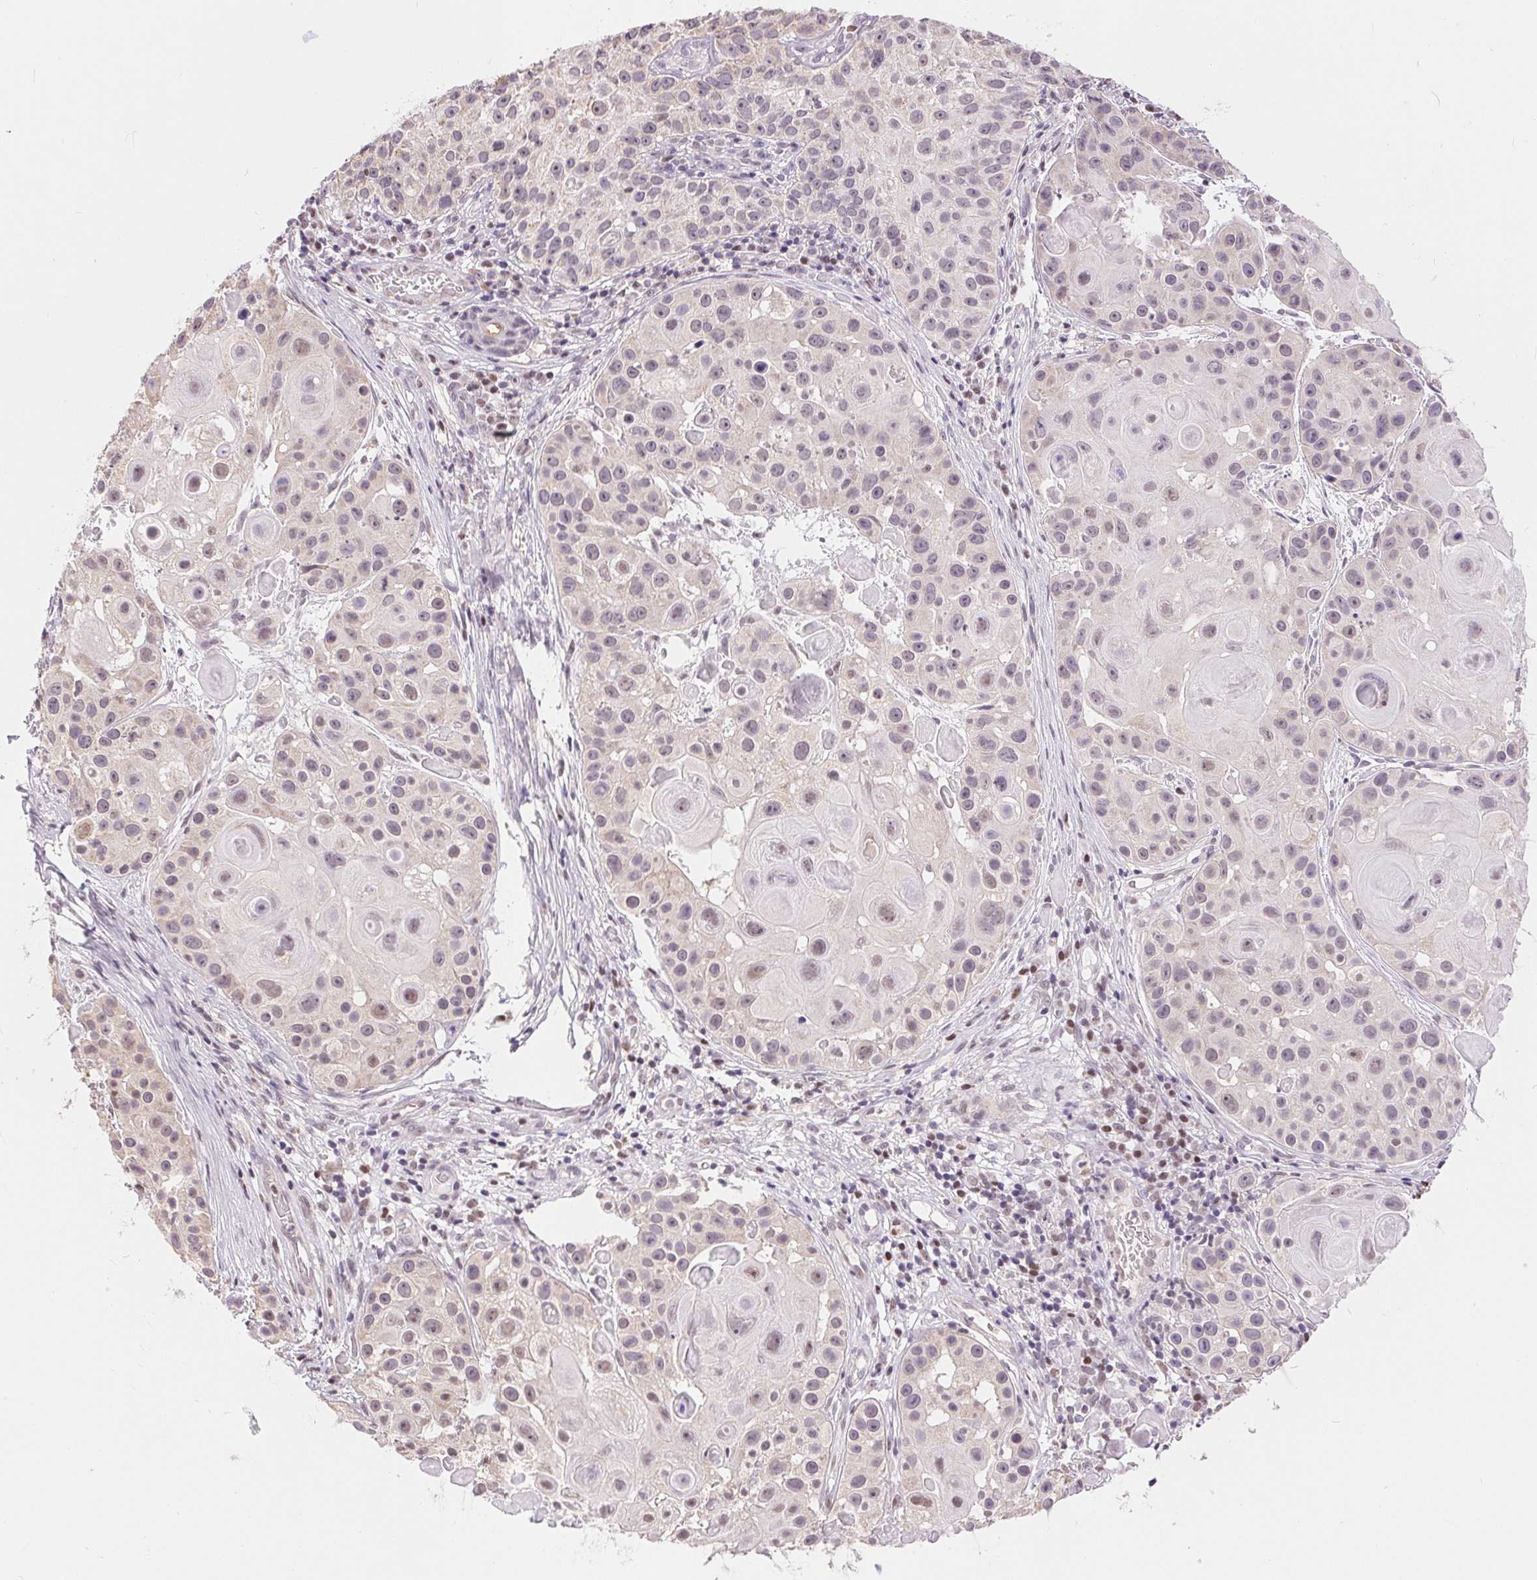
{"staining": {"intensity": "weak", "quantity": "<25%", "location": "nuclear"}, "tissue": "skin cancer", "cell_type": "Tumor cells", "image_type": "cancer", "snomed": [{"axis": "morphology", "description": "Squamous cell carcinoma, NOS"}, {"axis": "topography", "description": "Skin"}], "caption": "A high-resolution image shows immunohistochemistry (IHC) staining of squamous cell carcinoma (skin), which displays no significant positivity in tumor cells.", "gene": "POU2F2", "patient": {"sex": "male", "age": 92}}